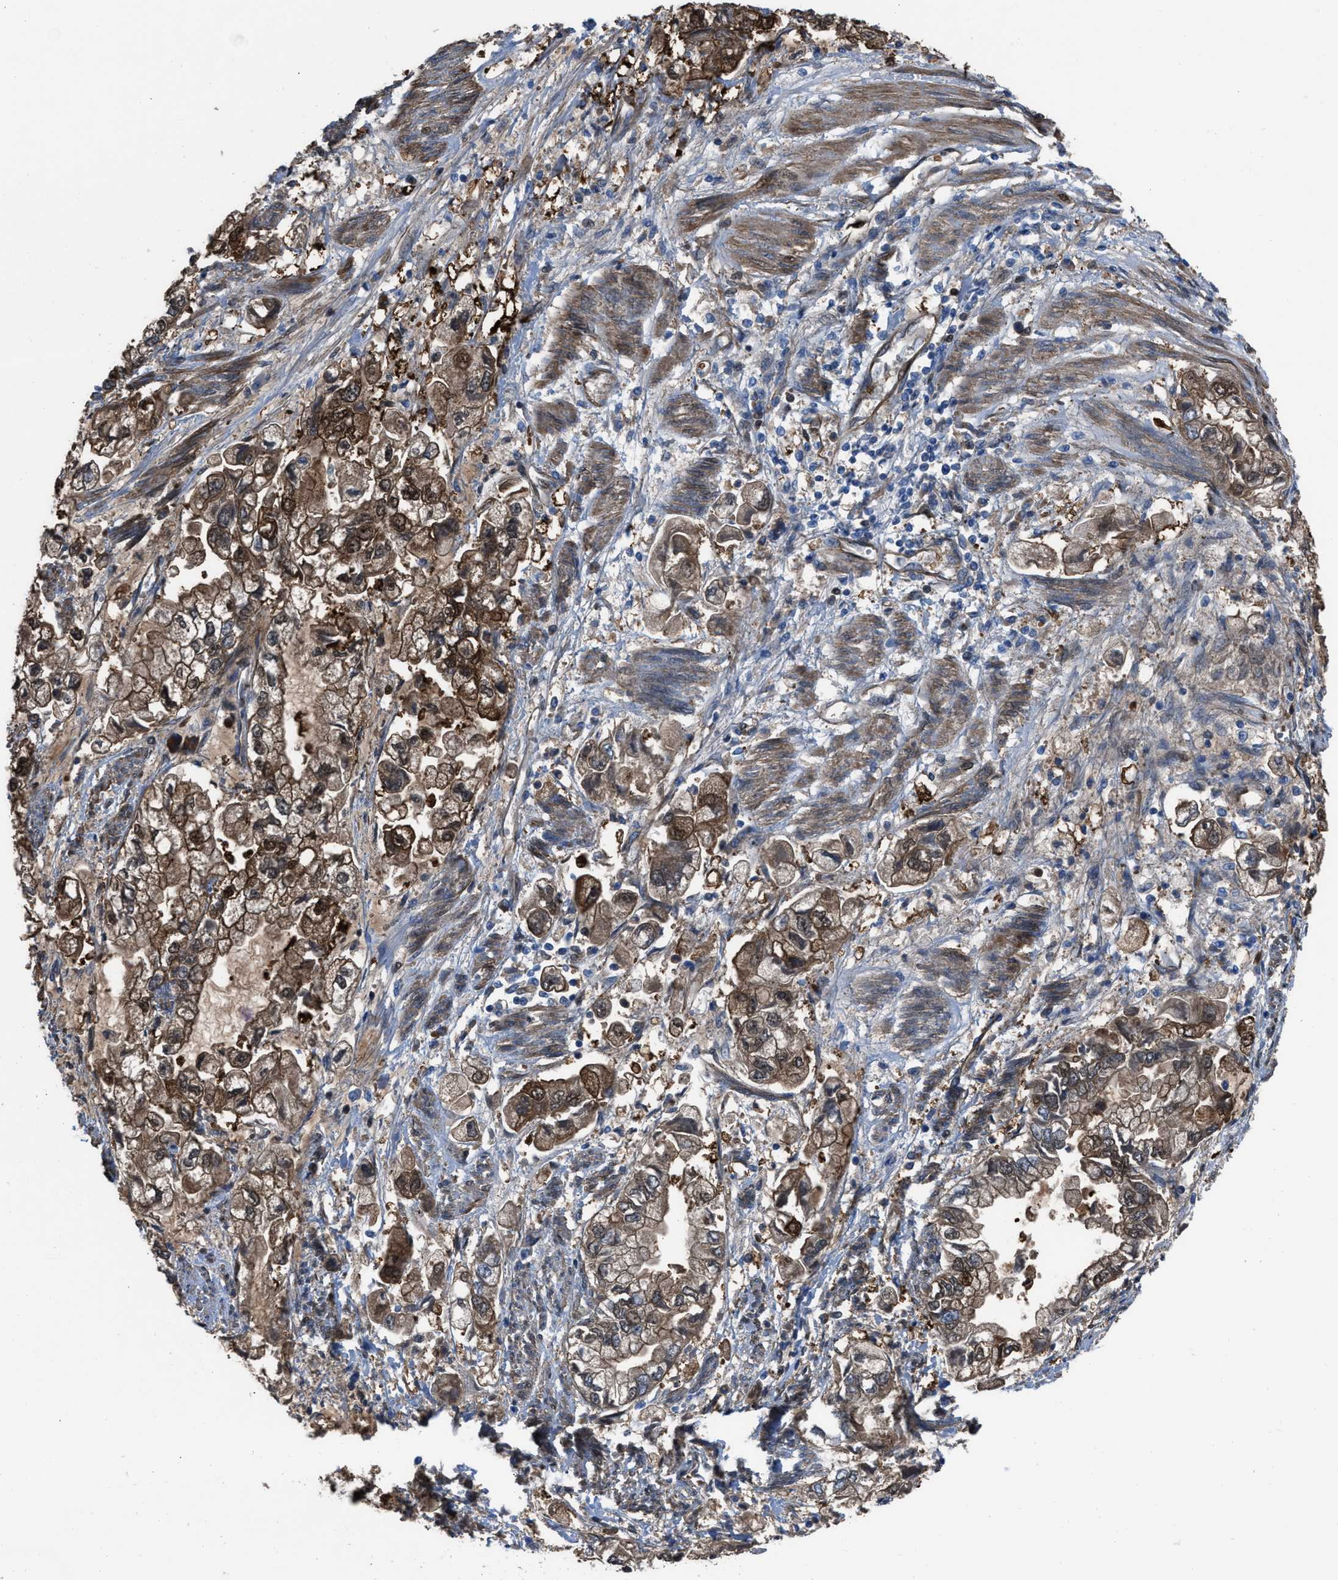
{"staining": {"intensity": "moderate", "quantity": ">75%", "location": "cytoplasmic/membranous,nuclear"}, "tissue": "stomach cancer", "cell_type": "Tumor cells", "image_type": "cancer", "snomed": [{"axis": "morphology", "description": "Normal tissue, NOS"}, {"axis": "morphology", "description": "Adenocarcinoma, NOS"}, {"axis": "topography", "description": "Stomach"}], "caption": "Adenocarcinoma (stomach) was stained to show a protein in brown. There is medium levels of moderate cytoplasmic/membranous and nuclear expression in approximately >75% of tumor cells.", "gene": "TRIOBP", "patient": {"sex": "male", "age": 62}}